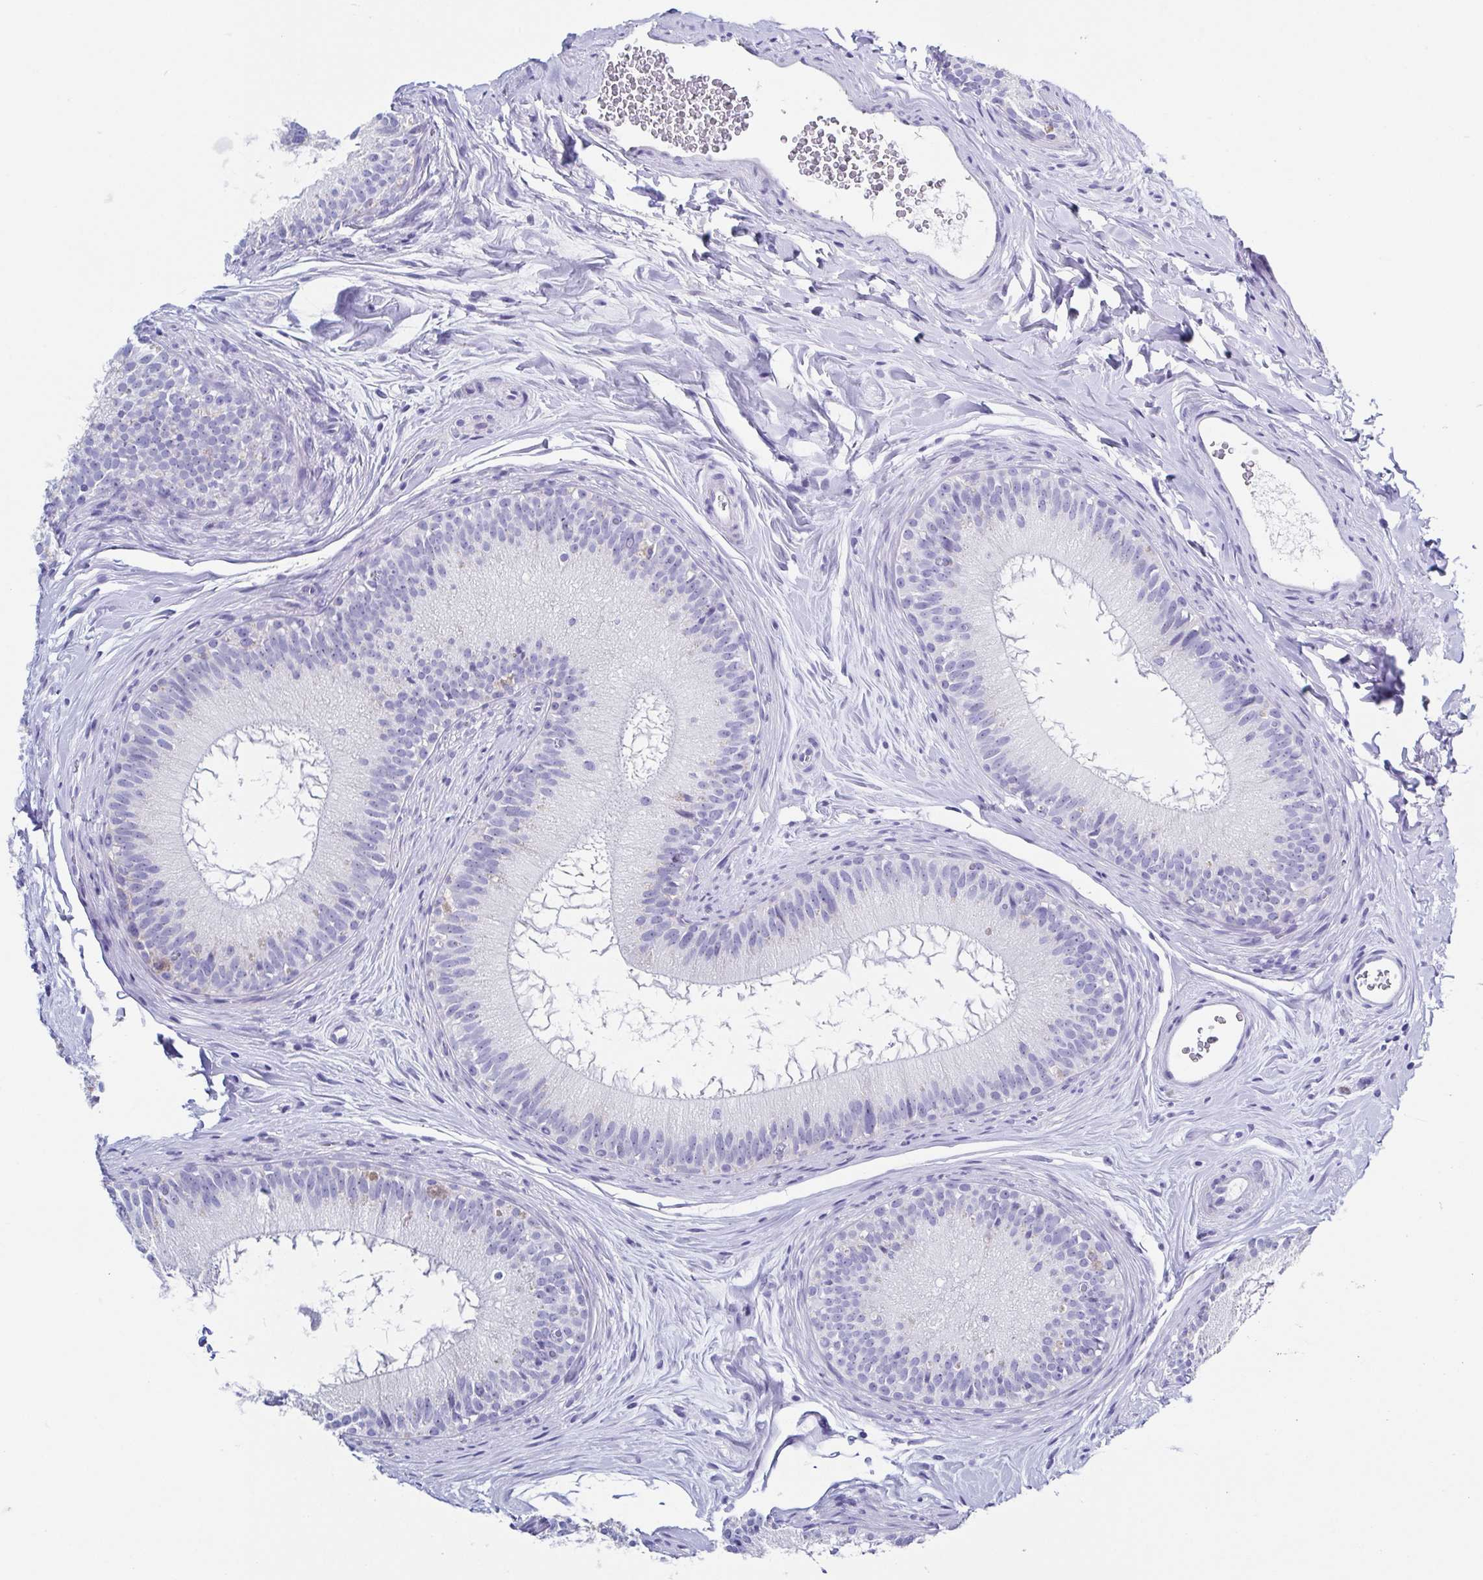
{"staining": {"intensity": "negative", "quantity": "none", "location": "none"}, "tissue": "epididymis", "cell_type": "Glandular cells", "image_type": "normal", "snomed": [{"axis": "morphology", "description": "Normal tissue, NOS"}, {"axis": "topography", "description": "Epididymis"}], "caption": "Human epididymis stained for a protein using immunohistochemistry (IHC) demonstrates no expression in glandular cells.", "gene": "TNNT2", "patient": {"sex": "male", "age": 44}}